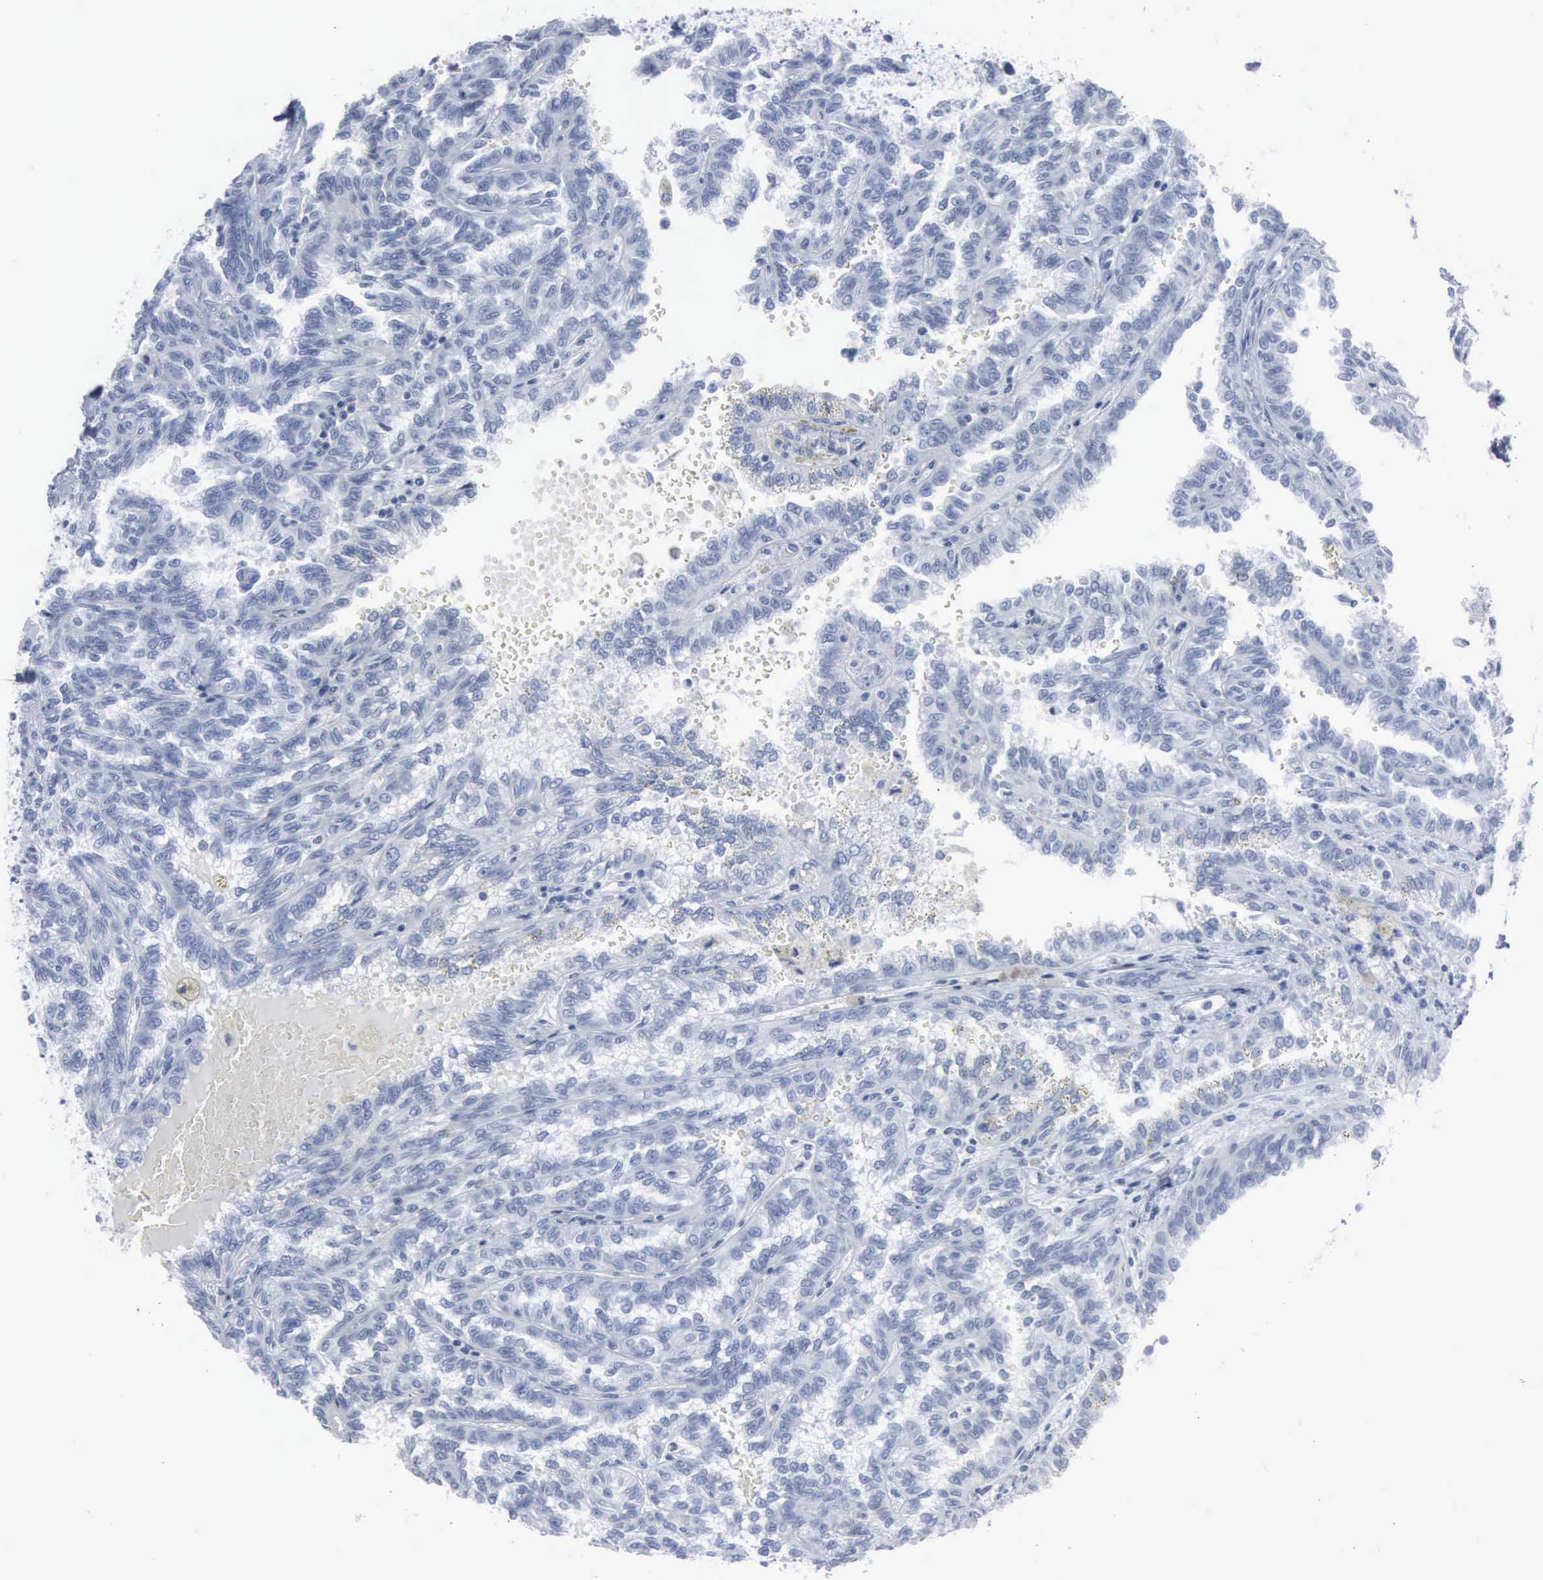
{"staining": {"intensity": "negative", "quantity": "none", "location": "none"}, "tissue": "renal cancer", "cell_type": "Tumor cells", "image_type": "cancer", "snomed": [{"axis": "morphology", "description": "Inflammation, NOS"}, {"axis": "morphology", "description": "Adenocarcinoma, NOS"}, {"axis": "topography", "description": "Kidney"}], "caption": "Adenocarcinoma (renal) was stained to show a protein in brown. There is no significant expression in tumor cells.", "gene": "DMD", "patient": {"sex": "male", "age": 68}}